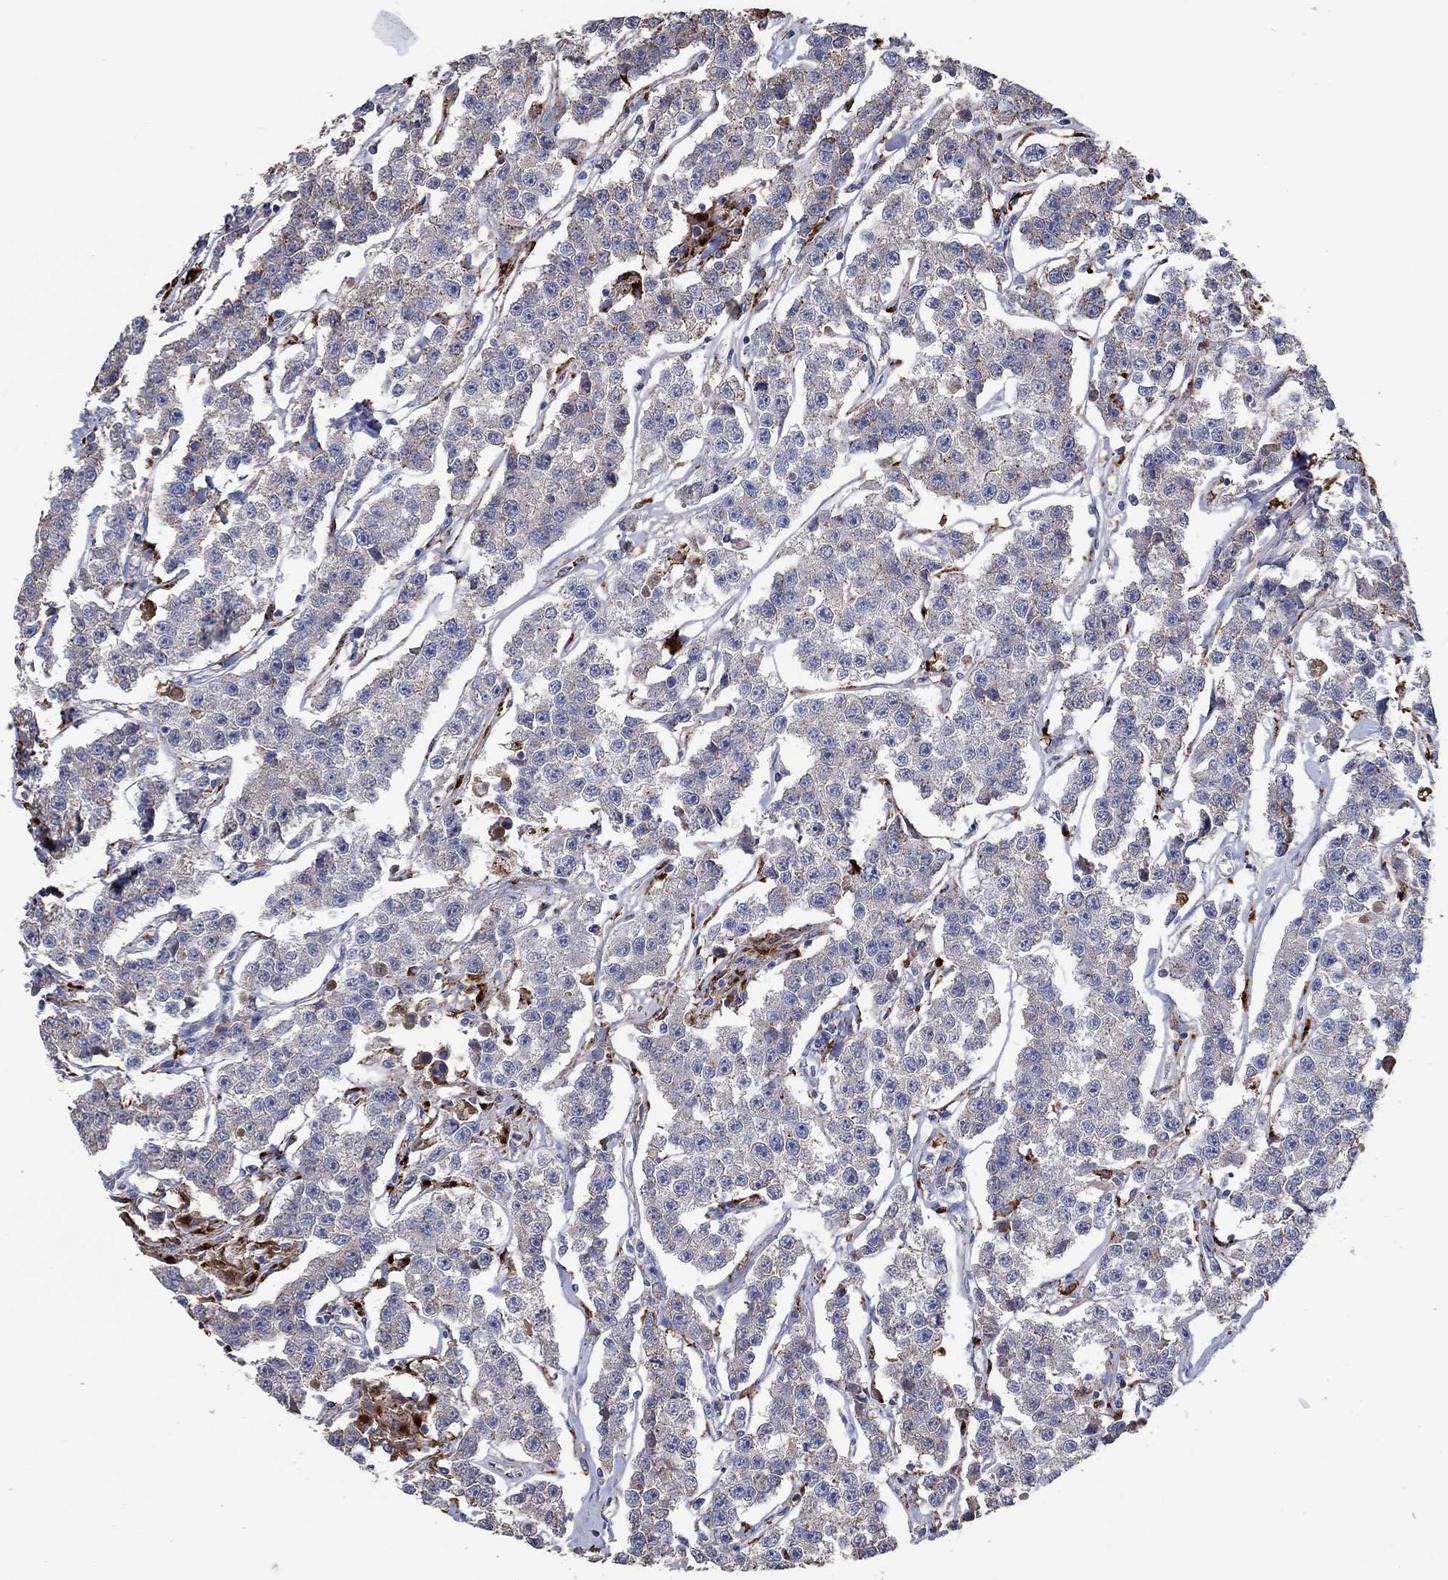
{"staining": {"intensity": "negative", "quantity": "none", "location": "none"}, "tissue": "testis cancer", "cell_type": "Tumor cells", "image_type": "cancer", "snomed": [{"axis": "morphology", "description": "Seminoma, NOS"}, {"axis": "topography", "description": "Testis"}], "caption": "Immunohistochemistry histopathology image of neoplastic tissue: testis cancer (seminoma) stained with DAB (3,3'-diaminobenzidine) demonstrates no significant protein staining in tumor cells.", "gene": "CTSB", "patient": {"sex": "male", "age": 59}}